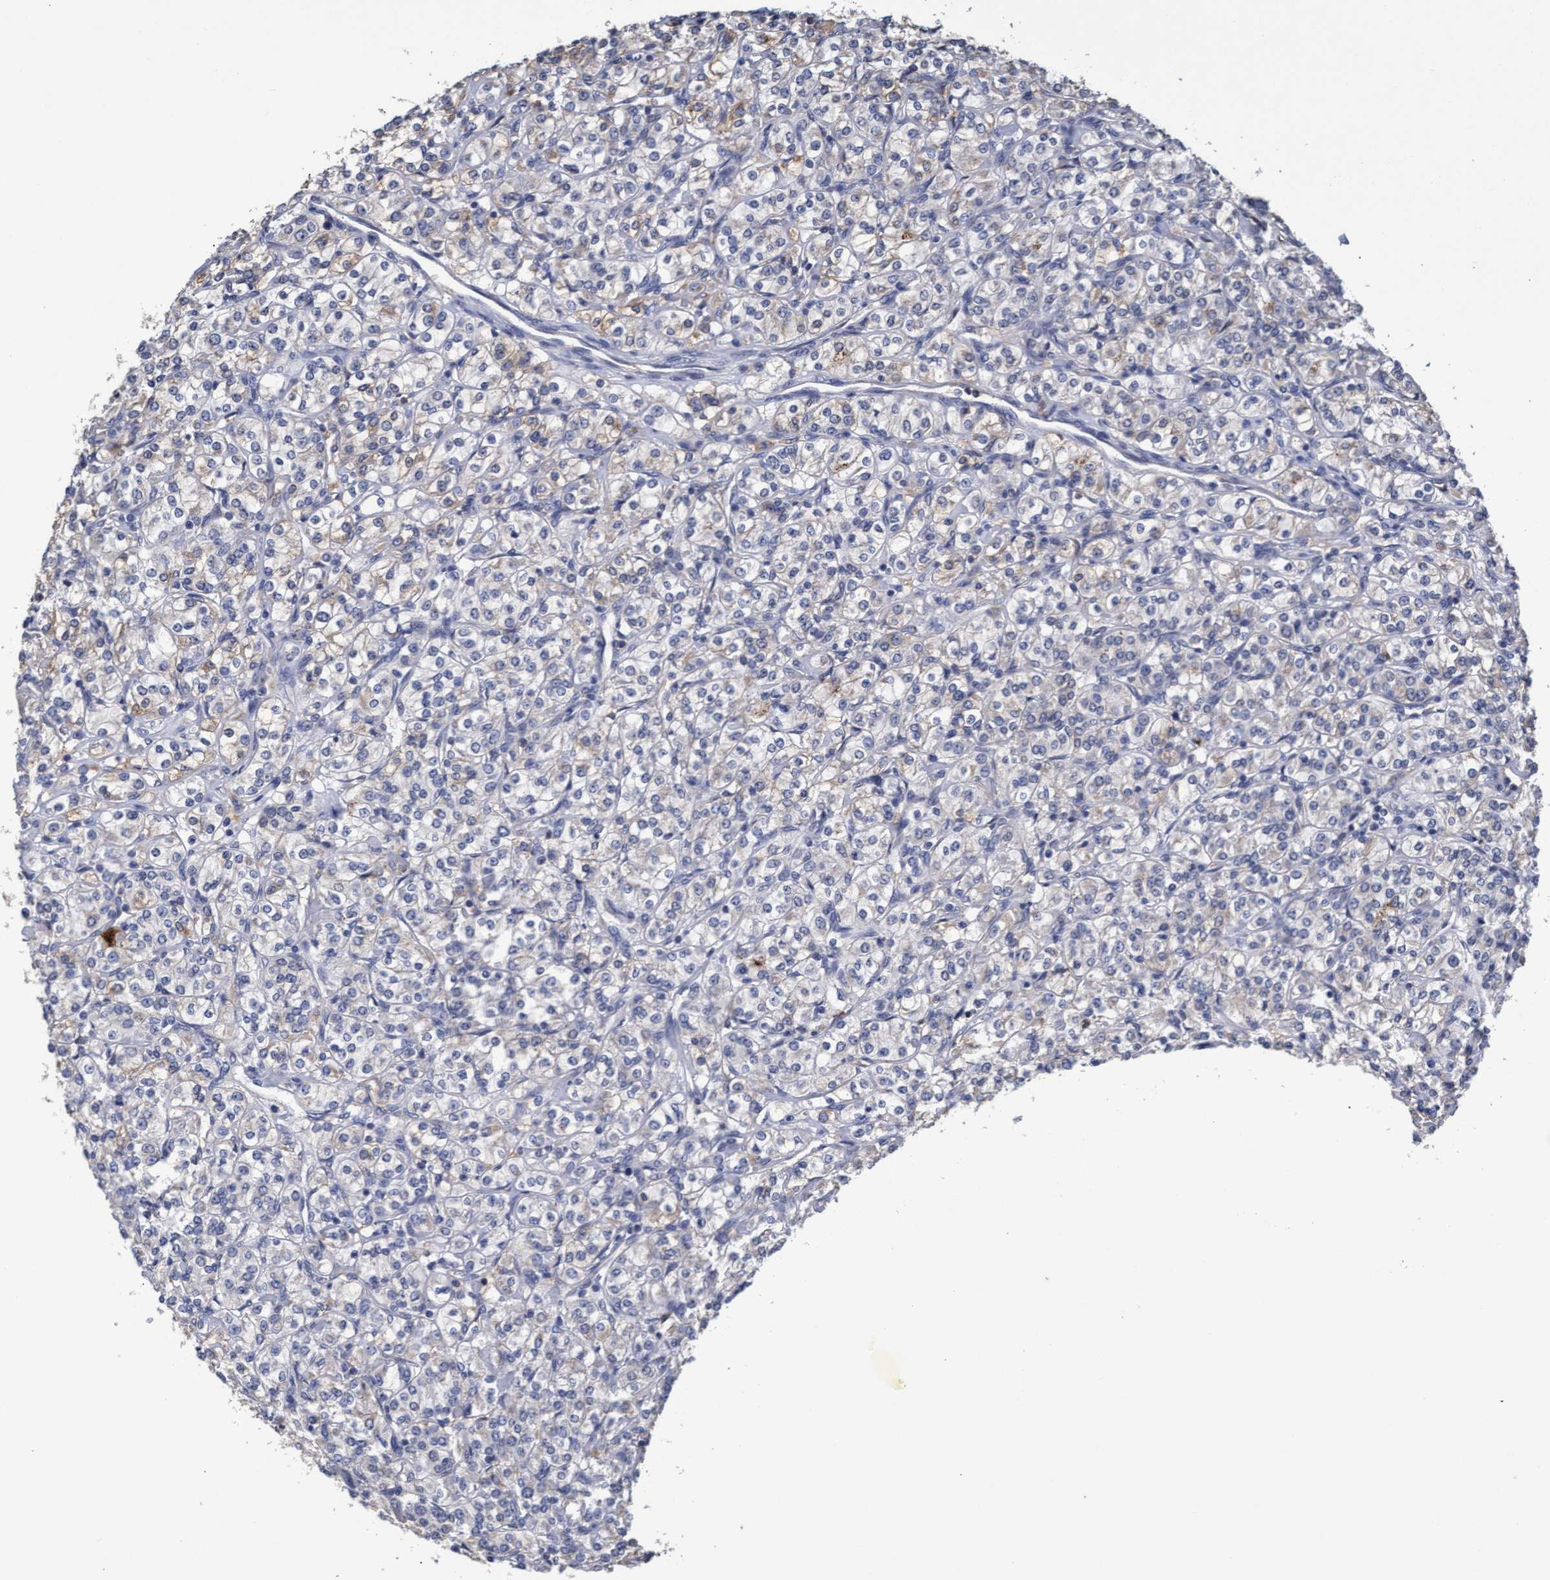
{"staining": {"intensity": "weak", "quantity": "<25%", "location": "cytoplasmic/membranous"}, "tissue": "renal cancer", "cell_type": "Tumor cells", "image_type": "cancer", "snomed": [{"axis": "morphology", "description": "Adenocarcinoma, NOS"}, {"axis": "topography", "description": "Kidney"}], "caption": "Immunohistochemical staining of human renal cancer (adenocarcinoma) shows no significant positivity in tumor cells.", "gene": "GPR39", "patient": {"sex": "male", "age": 77}}